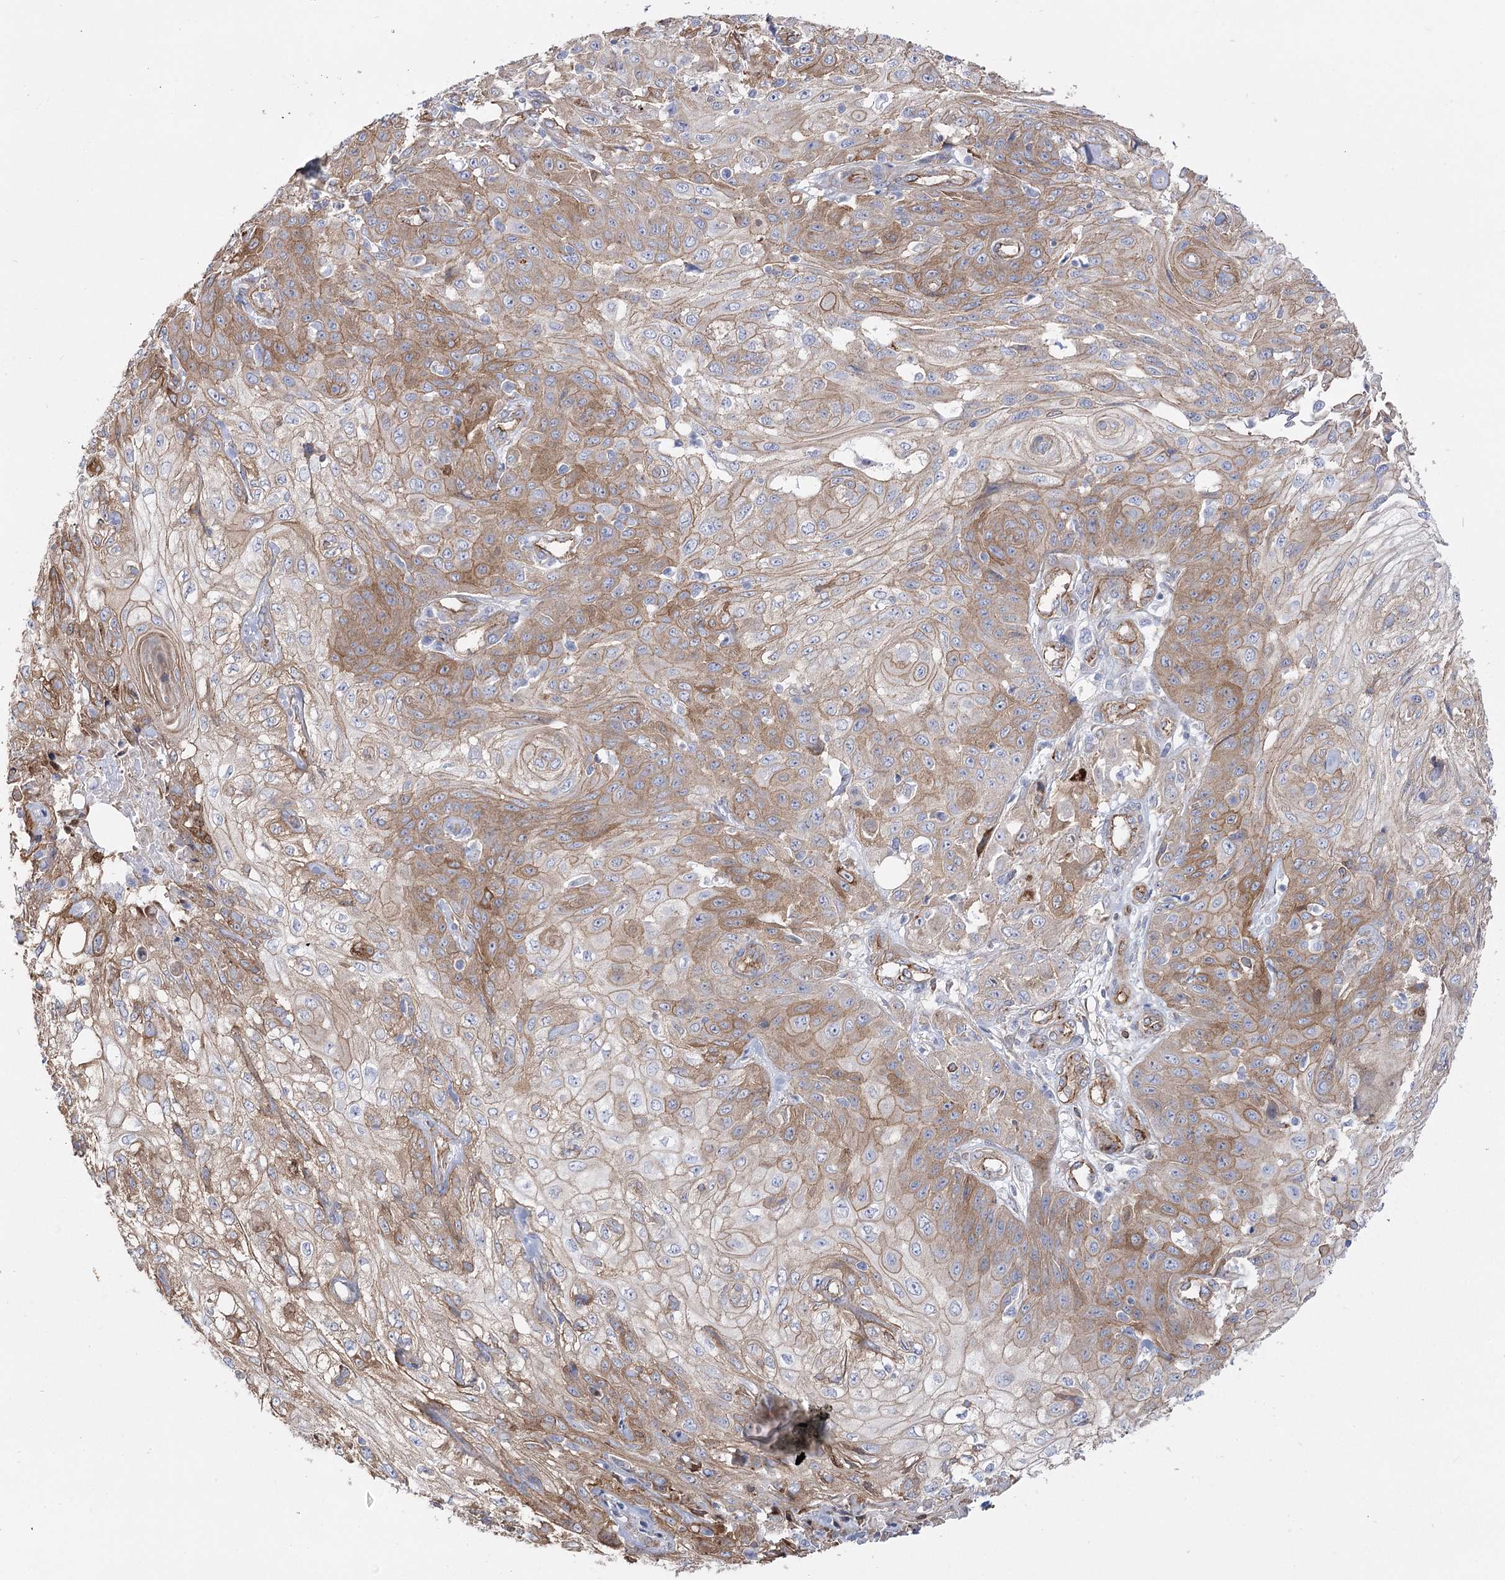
{"staining": {"intensity": "moderate", "quantity": ">75%", "location": "cytoplasmic/membranous"}, "tissue": "skin cancer", "cell_type": "Tumor cells", "image_type": "cancer", "snomed": [{"axis": "morphology", "description": "Squamous cell carcinoma, NOS"}, {"axis": "morphology", "description": "Squamous cell carcinoma, metastatic, NOS"}, {"axis": "topography", "description": "Skin"}, {"axis": "topography", "description": "Lymph node"}], "caption": "Tumor cells demonstrate medium levels of moderate cytoplasmic/membranous positivity in approximately >75% of cells in skin cancer (metastatic squamous cell carcinoma).", "gene": "PLEKHA5", "patient": {"sex": "male", "age": 75}}